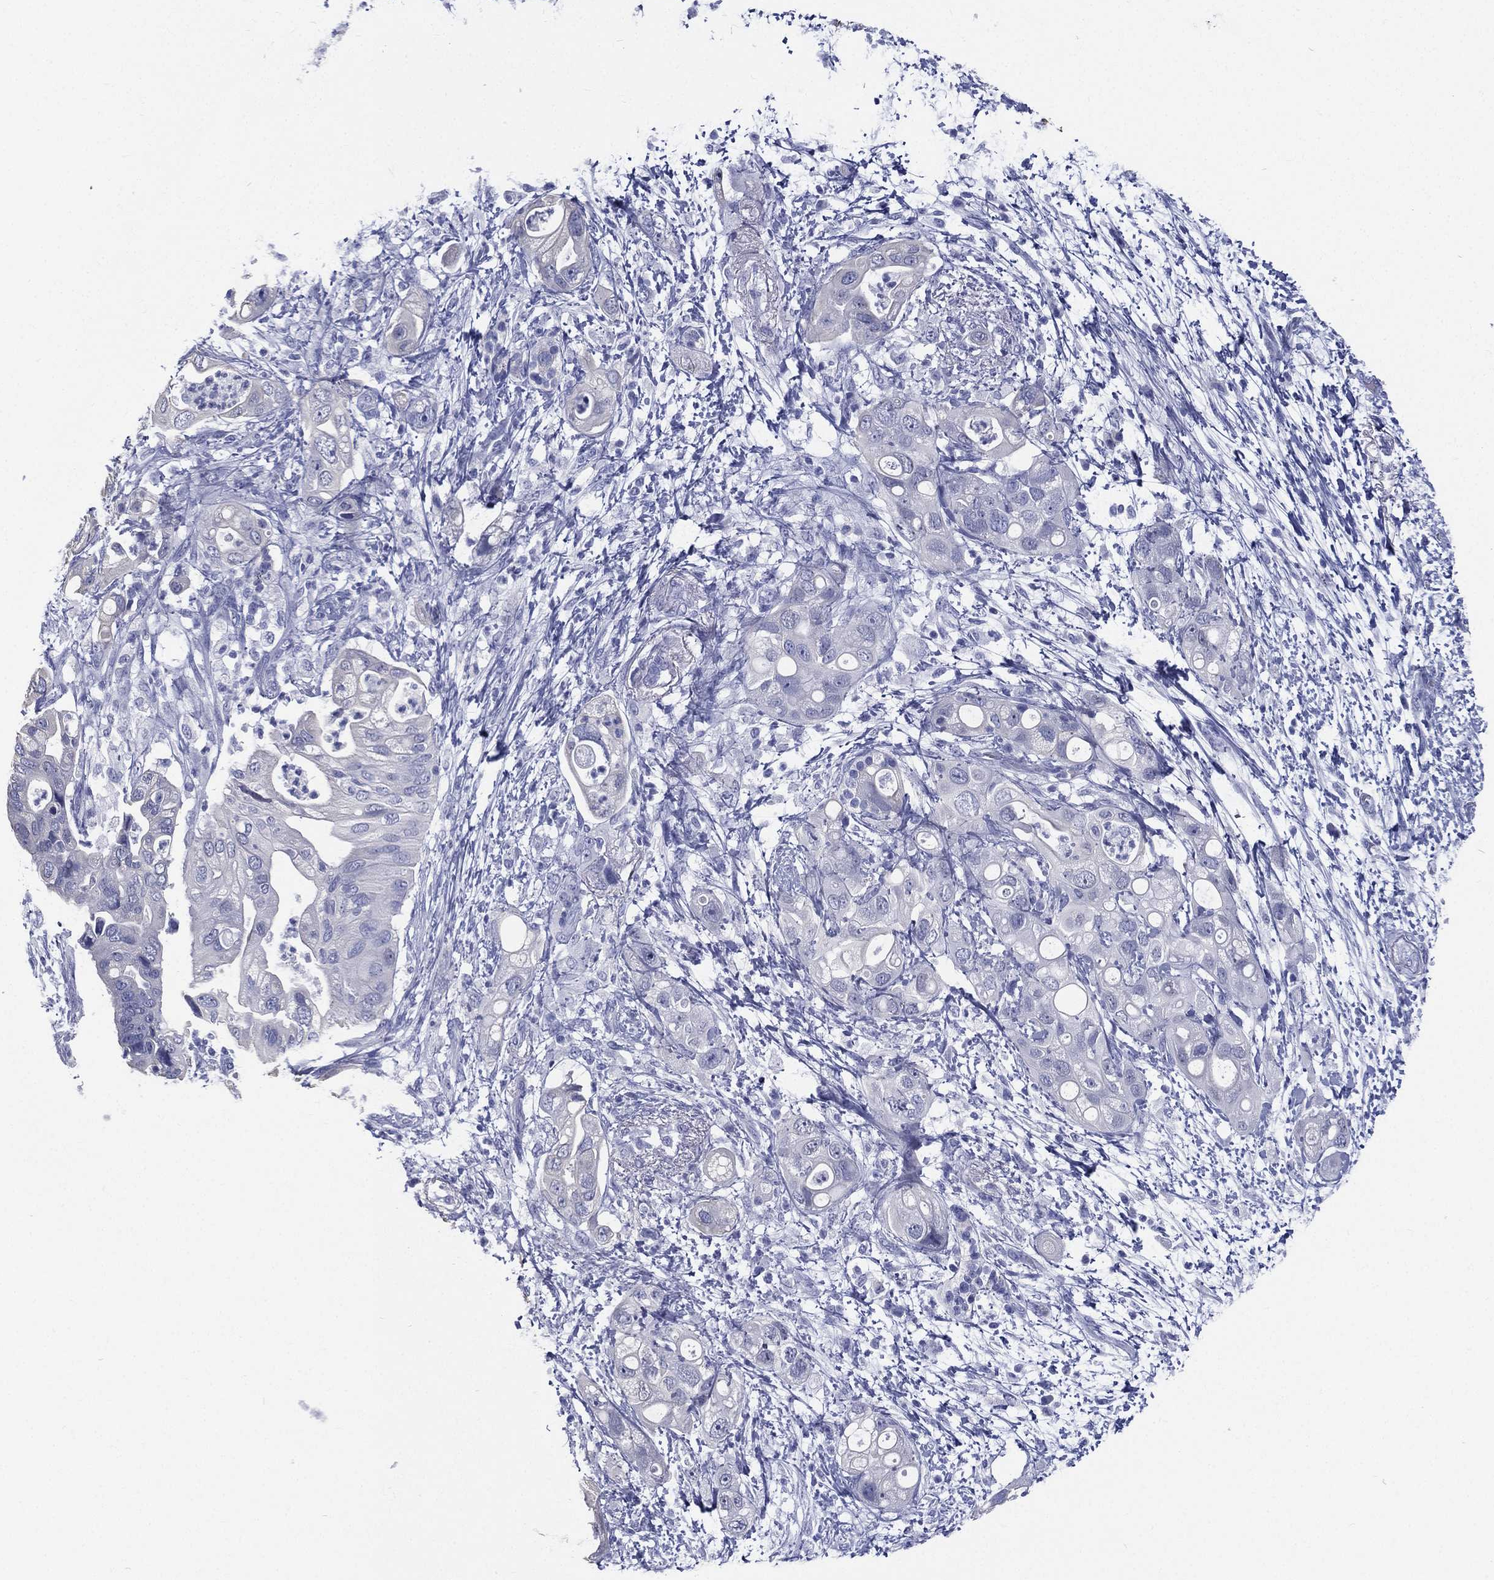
{"staining": {"intensity": "negative", "quantity": "none", "location": "none"}, "tissue": "pancreatic cancer", "cell_type": "Tumor cells", "image_type": "cancer", "snomed": [{"axis": "morphology", "description": "Adenocarcinoma, NOS"}, {"axis": "topography", "description": "Pancreas"}], "caption": "Immunohistochemical staining of human pancreatic adenocarcinoma reveals no significant expression in tumor cells. Nuclei are stained in blue.", "gene": "RSPH4A", "patient": {"sex": "female", "age": 72}}